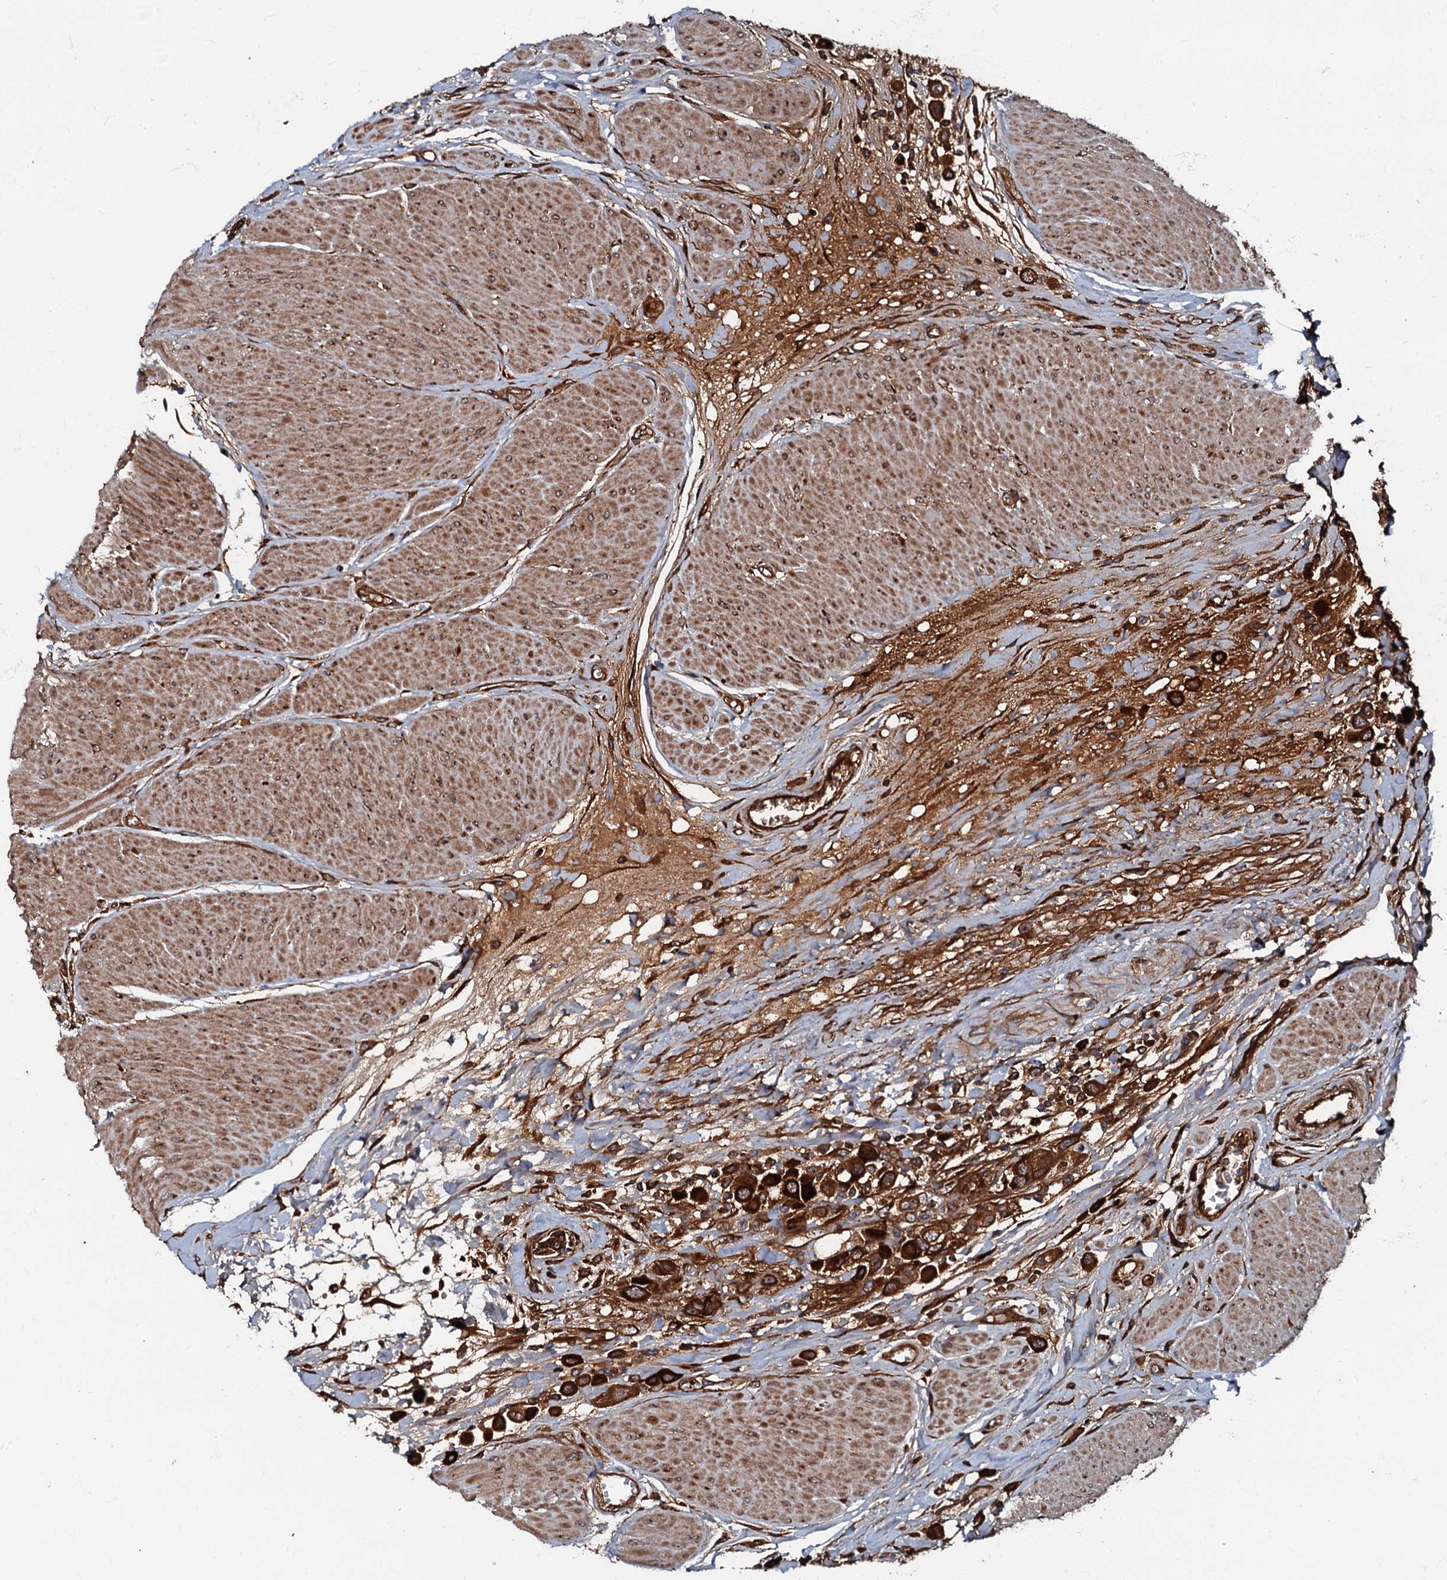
{"staining": {"intensity": "strong", "quantity": ">75%", "location": "cytoplasmic/membranous"}, "tissue": "urothelial cancer", "cell_type": "Tumor cells", "image_type": "cancer", "snomed": [{"axis": "morphology", "description": "Urothelial carcinoma, High grade"}, {"axis": "topography", "description": "Urinary bladder"}], "caption": "A photomicrograph of high-grade urothelial carcinoma stained for a protein reveals strong cytoplasmic/membranous brown staining in tumor cells.", "gene": "BLOC1S6", "patient": {"sex": "male", "age": 50}}